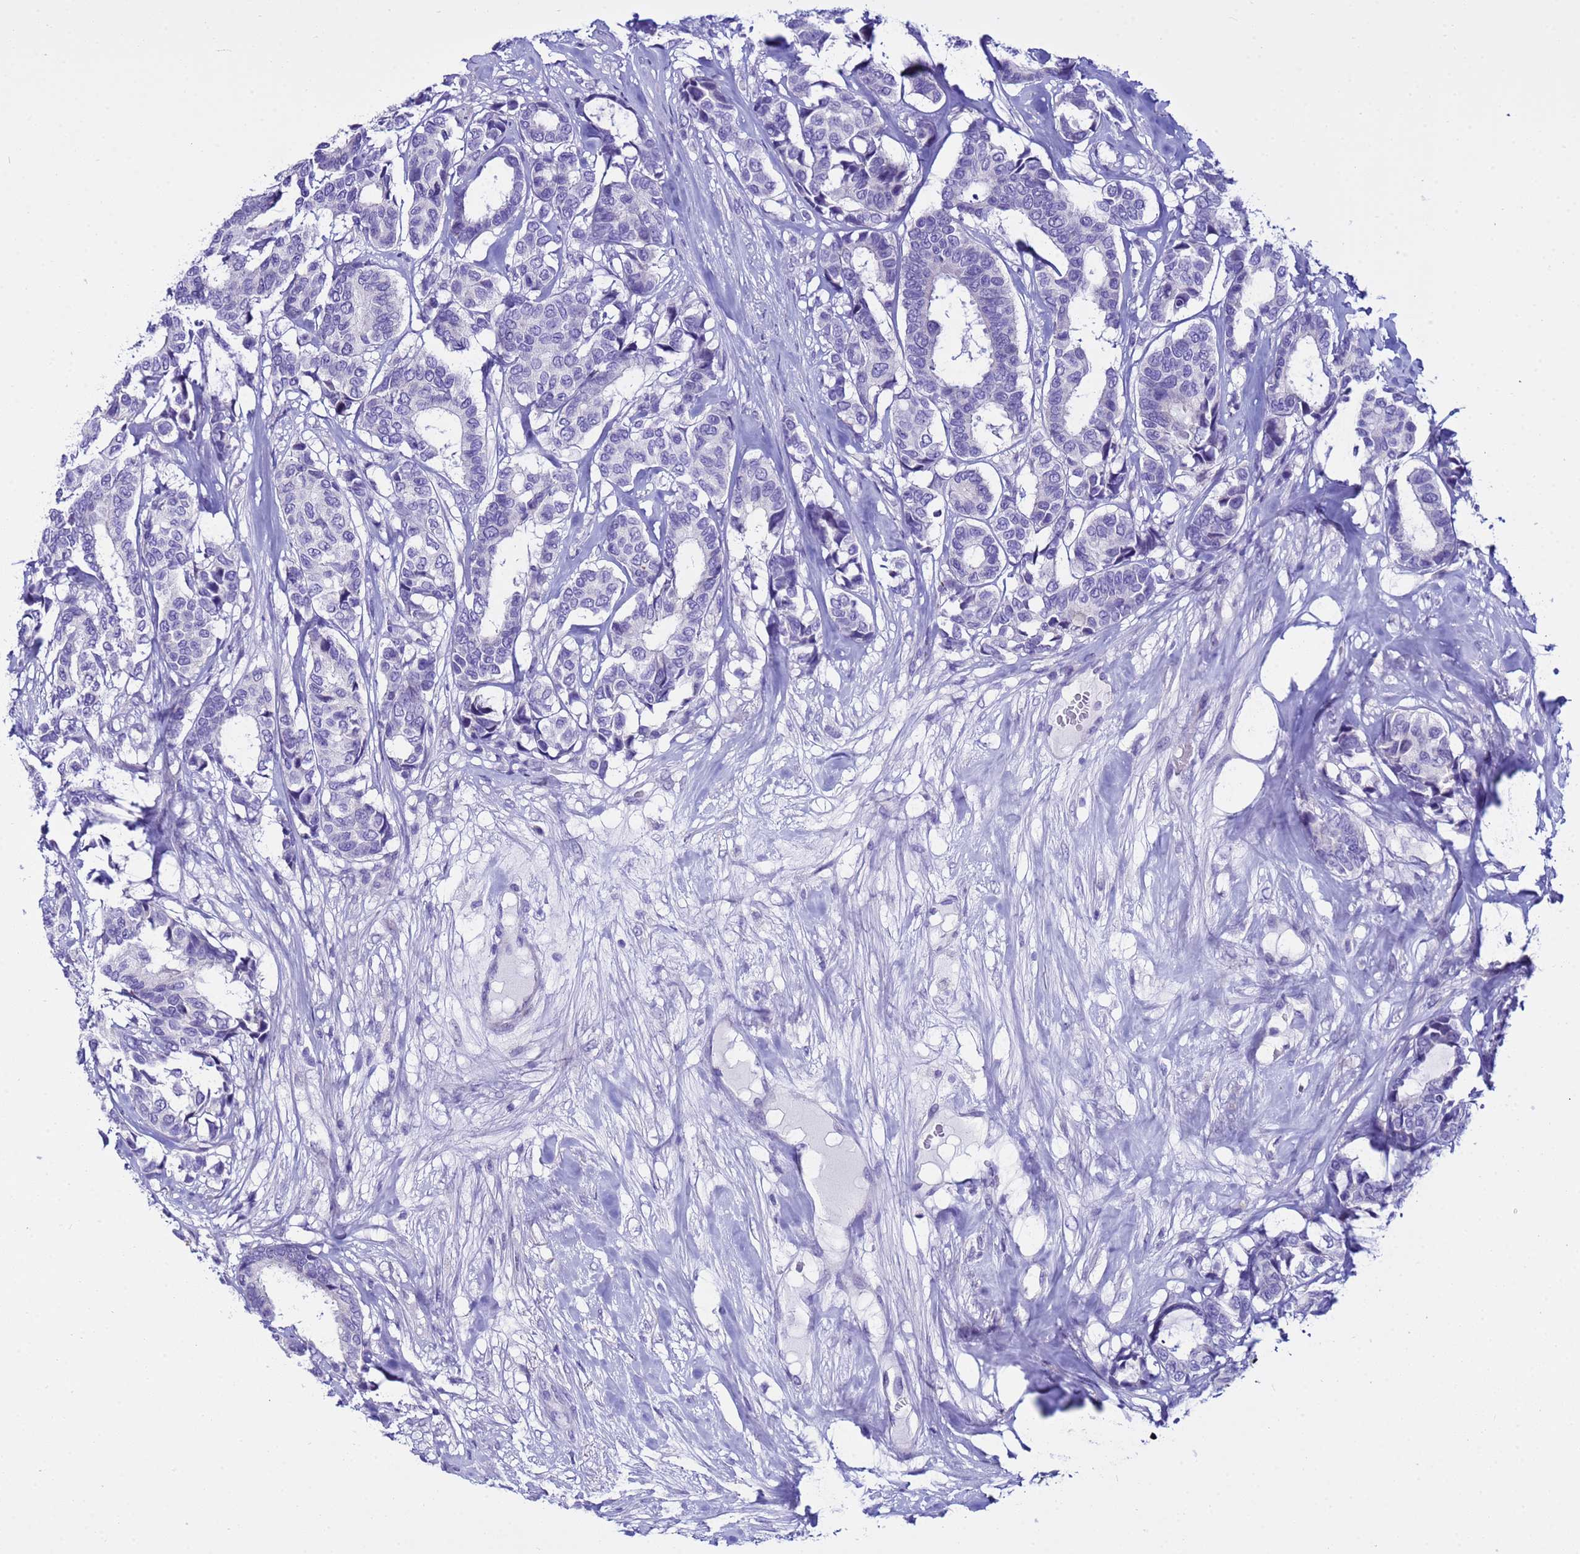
{"staining": {"intensity": "negative", "quantity": "none", "location": "none"}, "tissue": "breast cancer", "cell_type": "Tumor cells", "image_type": "cancer", "snomed": [{"axis": "morphology", "description": "Duct carcinoma"}, {"axis": "topography", "description": "Breast"}], "caption": "An image of breast cancer stained for a protein shows no brown staining in tumor cells.", "gene": "IGSF11", "patient": {"sex": "female", "age": 87}}